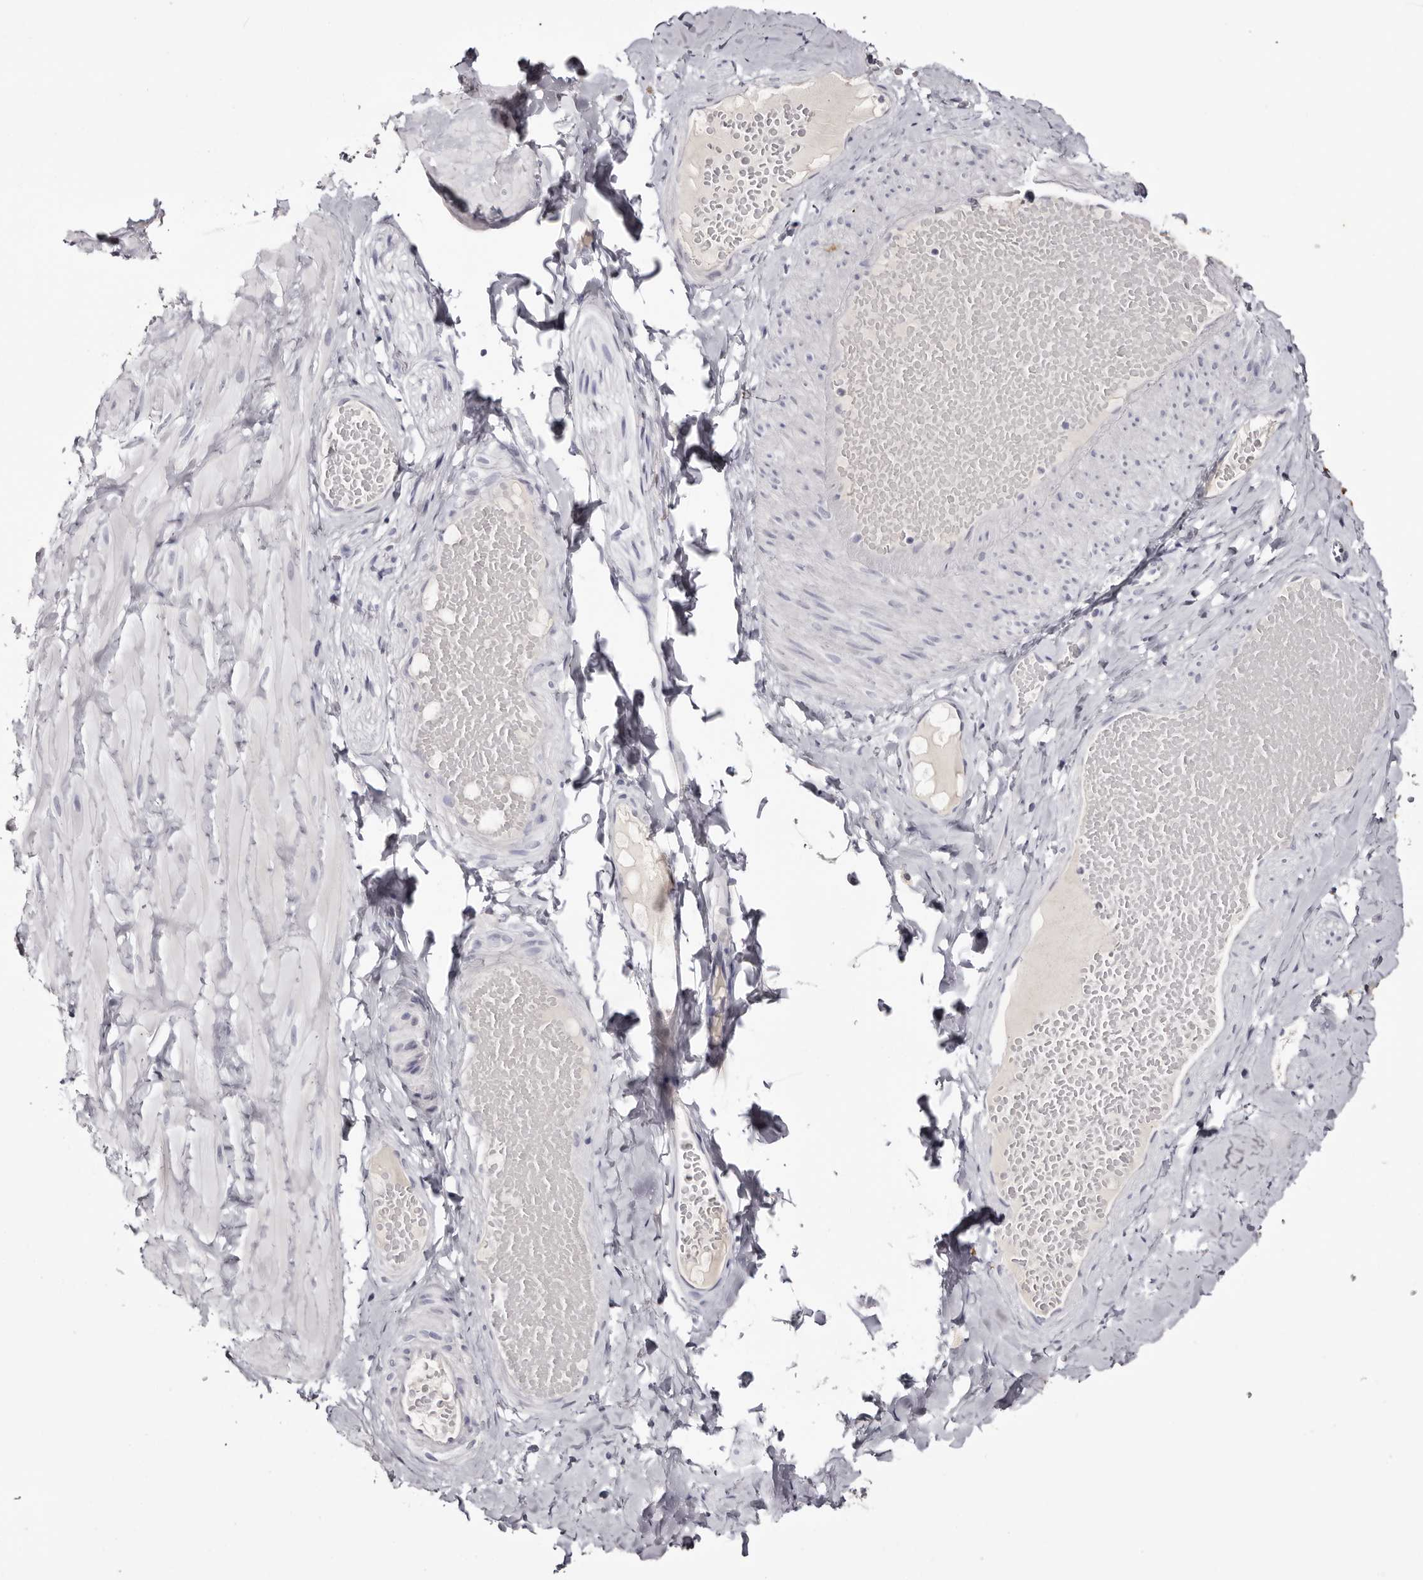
{"staining": {"intensity": "negative", "quantity": "none", "location": "none"}, "tissue": "adipose tissue", "cell_type": "Adipocytes", "image_type": "normal", "snomed": [{"axis": "morphology", "description": "Normal tissue, NOS"}, {"axis": "topography", "description": "Adipose tissue"}, {"axis": "topography", "description": "Vascular tissue"}, {"axis": "topography", "description": "Peripheral nerve tissue"}], "caption": "Adipocytes are negative for protein expression in unremarkable human adipose tissue. The staining was performed using DAB to visualize the protein expression in brown, while the nuclei were stained in blue with hematoxylin (Magnification: 20x).", "gene": "CA6", "patient": {"sex": "male", "age": 25}}